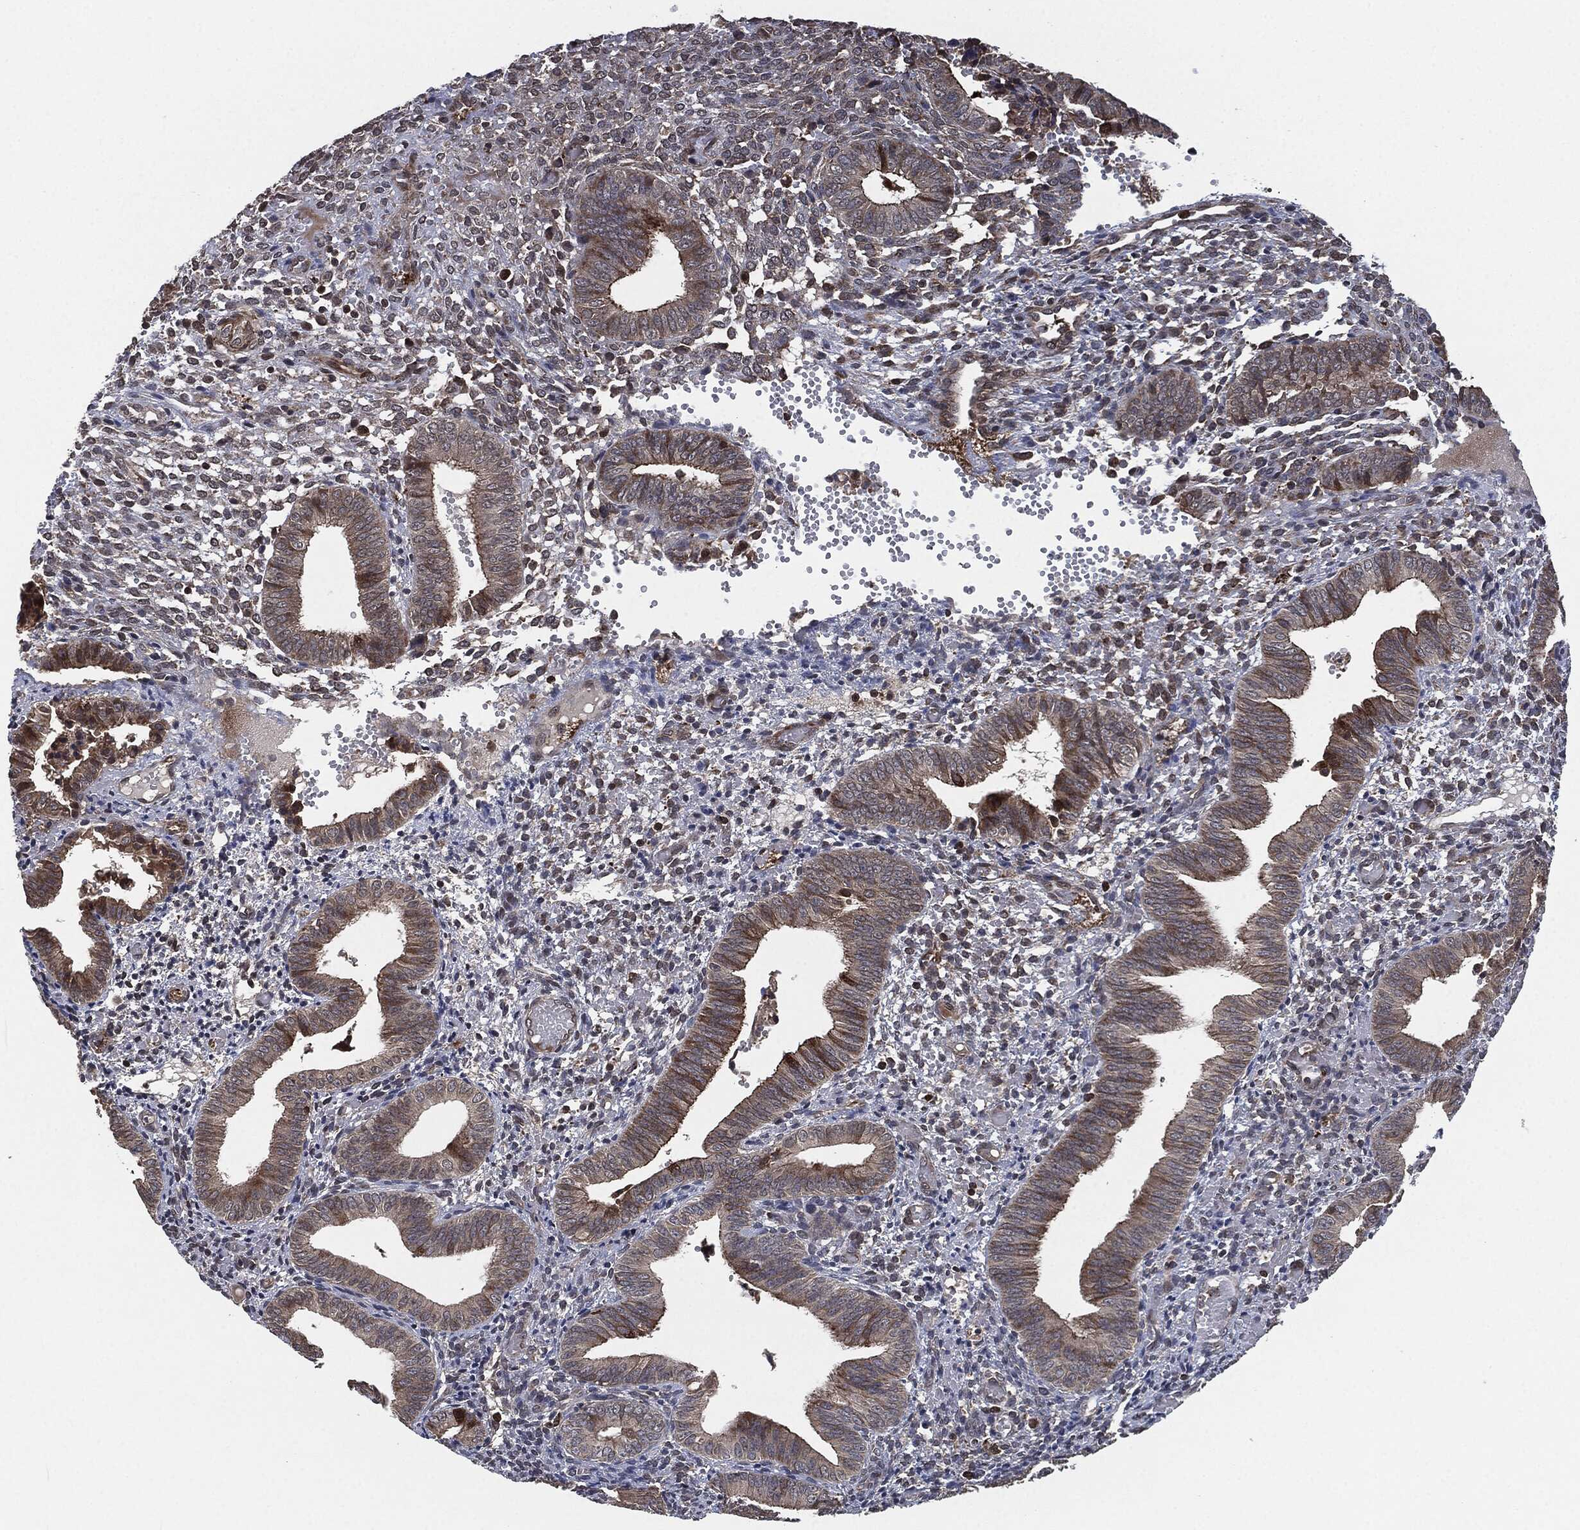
{"staining": {"intensity": "moderate", "quantity": "<25%", "location": "cytoplasmic/membranous"}, "tissue": "endometrium", "cell_type": "Cells in endometrial stroma", "image_type": "normal", "snomed": [{"axis": "morphology", "description": "Normal tissue, NOS"}, {"axis": "topography", "description": "Endometrium"}], "caption": "Benign endometrium reveals moderate cytoplasmic/membranous positivity in about <25% of cells in endometrial stroma, visualized by immunohistochemistry. The staining was performed using DAB to visualize the protein expression in brown, while the nuclei were stained in blue with hematoxylin (Magnification: 20x).", "gene": "UBR1", "patient": {"sex": "female", "age": 42}}